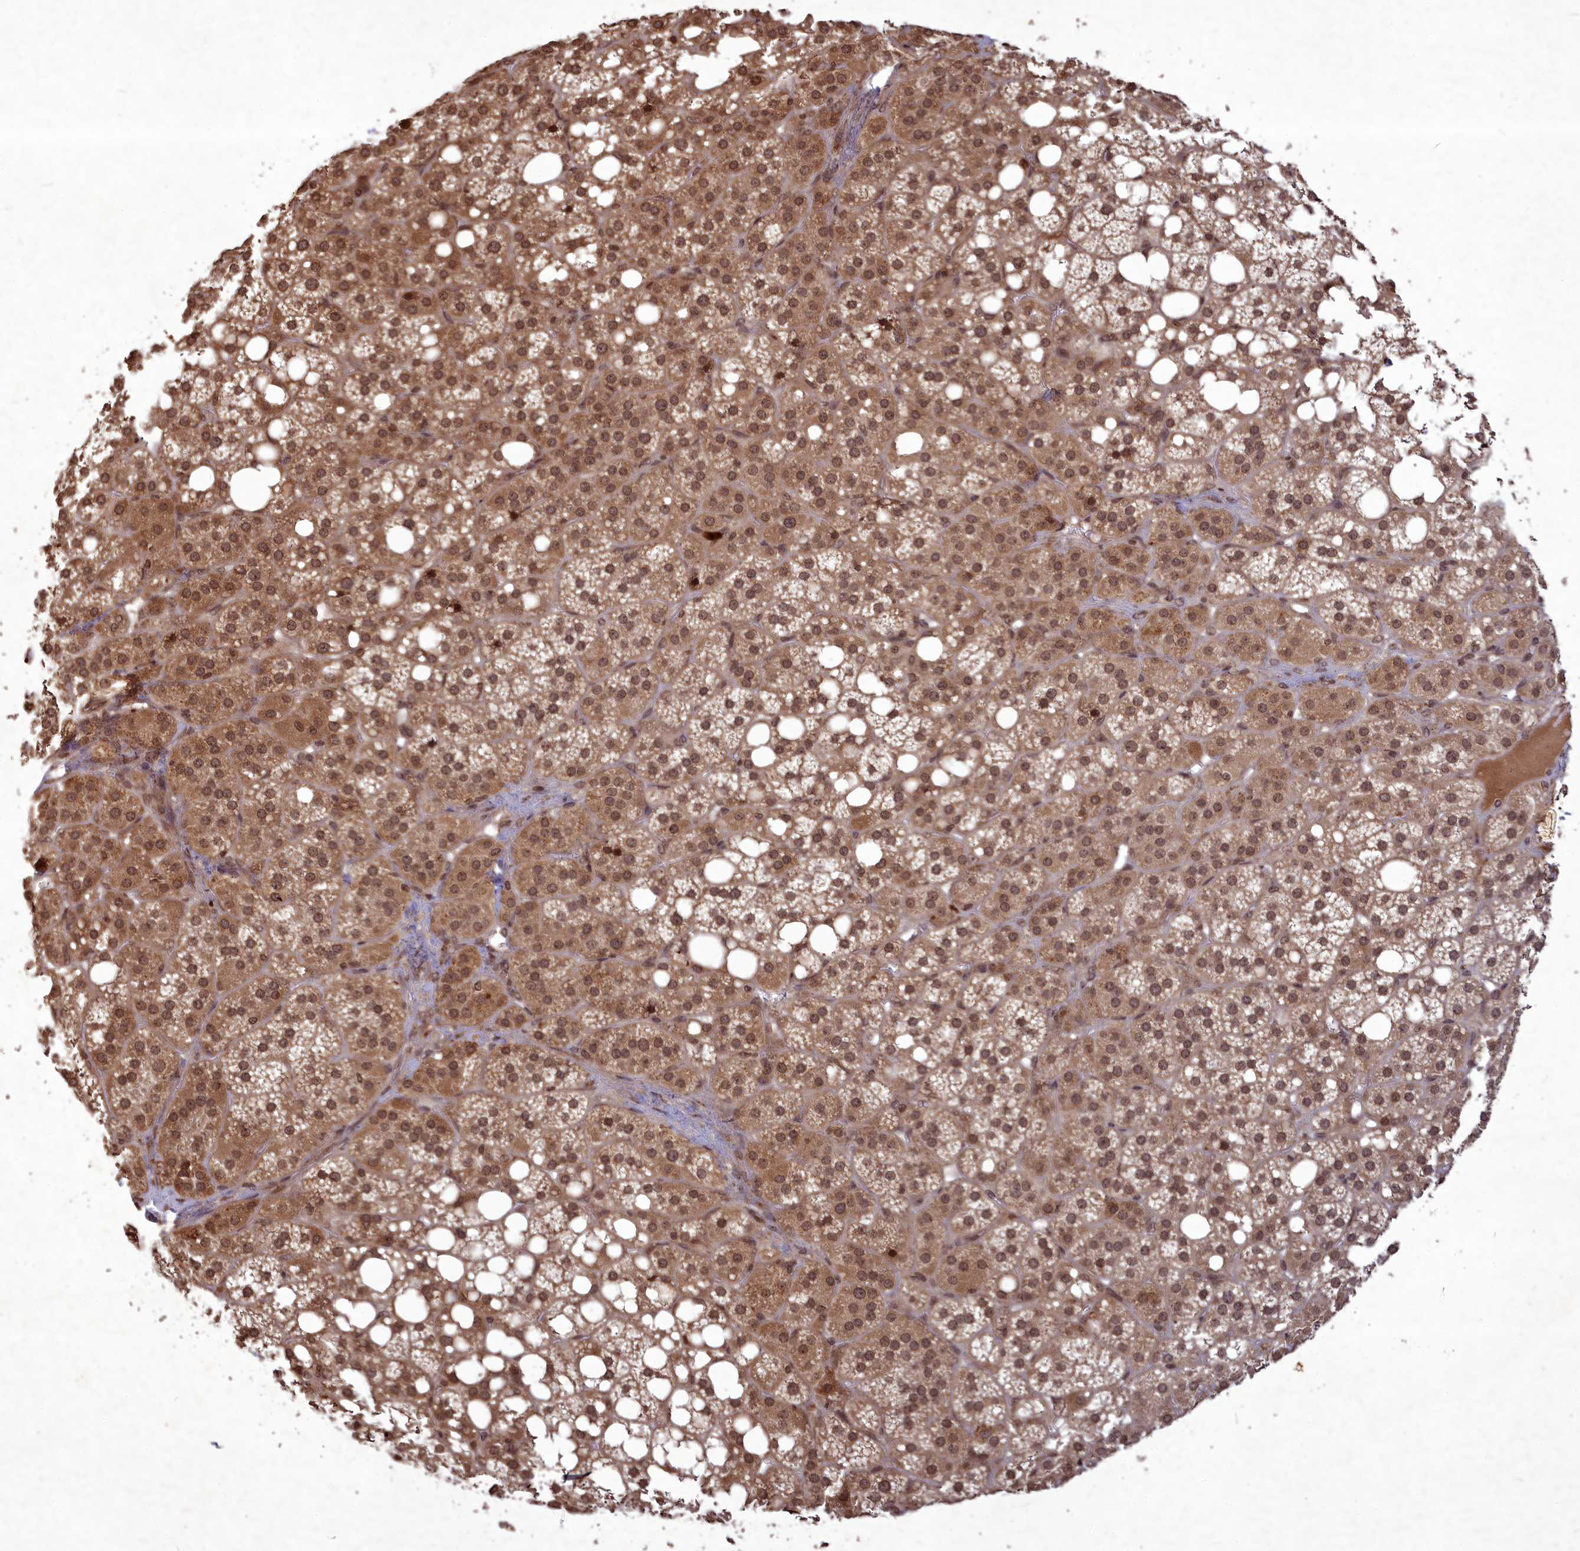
{"staining": {"intensity": "moderate", "quantity": ">75%", "location": "cytoplasmic/membranous,nuclear"}, "tissue": "adrenal gland", "cell_type": "Glandular cells", "image_type": "normal", "snomed": [{"axis": "morphology", "description": "Normal tissue, NOS"}, {"axis": "topography", "description": "Adrenal gland"}], "caption": "A high-resolution photomicrograph shows immunohistochemistry staining of benign adrenal gland, which shows moderate cytoplasmic/membranous,nuclear staining in approximately >75% of glandular cells.", "gene": "SRMS", "patient": {"sex": "female", "age": 59}}